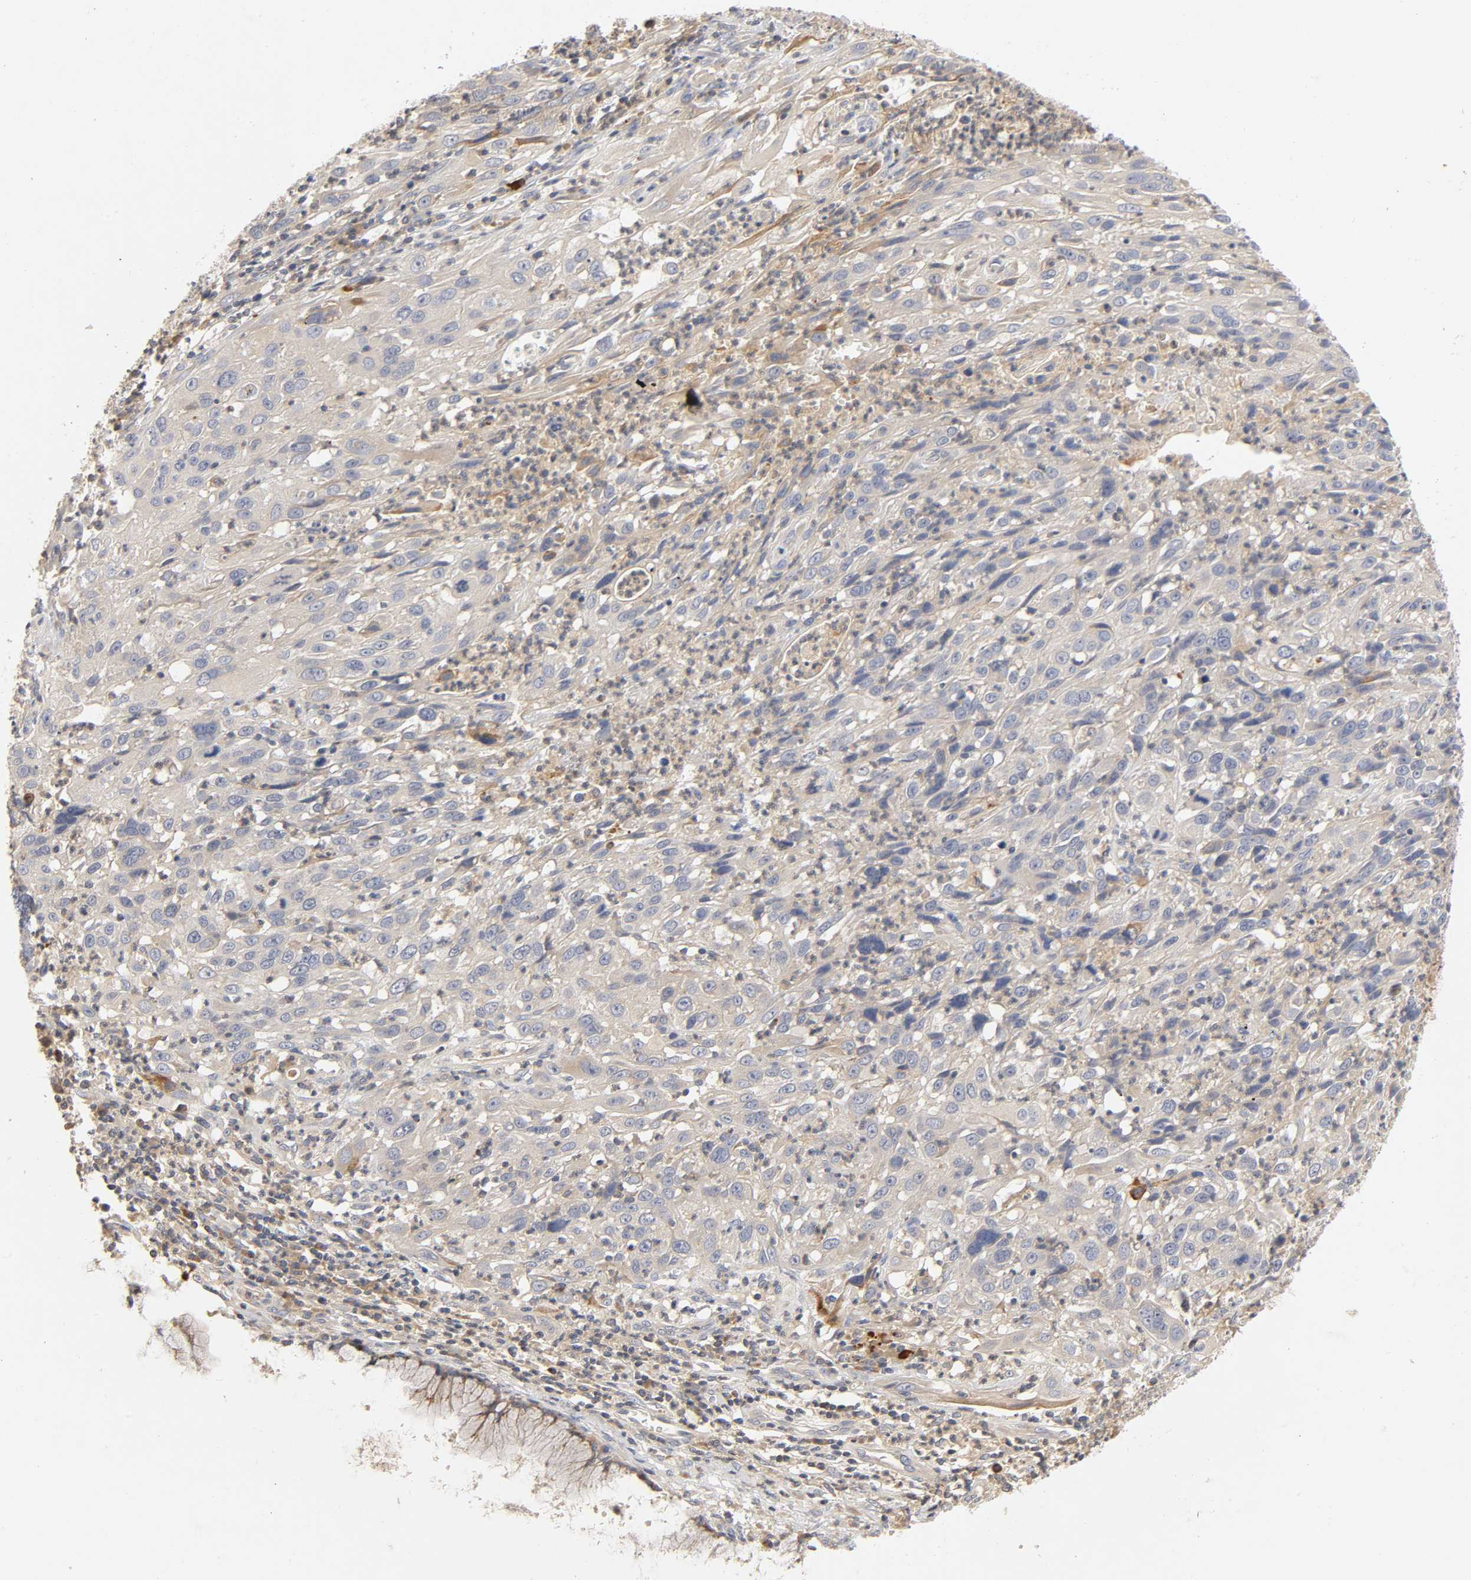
{"staining": {"intensity": "weak", "quantity": "25%-75%", "location": "cytoplasmic/membranous"}, "tissue": "cervical cancer", "cell_type": "Tumor cells", "image_type": "cancer", "snomed": [{"axis": "morphology", "description": "Squamous cell carcinoma, NOS"}, {"axis": "topography", "description": "Cervix"}], "caption": "There is low levels of weak cytoplasmic/membranous positivity in tumor cells of cervical cancer, as demonstrated by immunohistochemical staining (brown color).", "gene": "RHOA", "patient": {"sex": "female", "age": 32}}